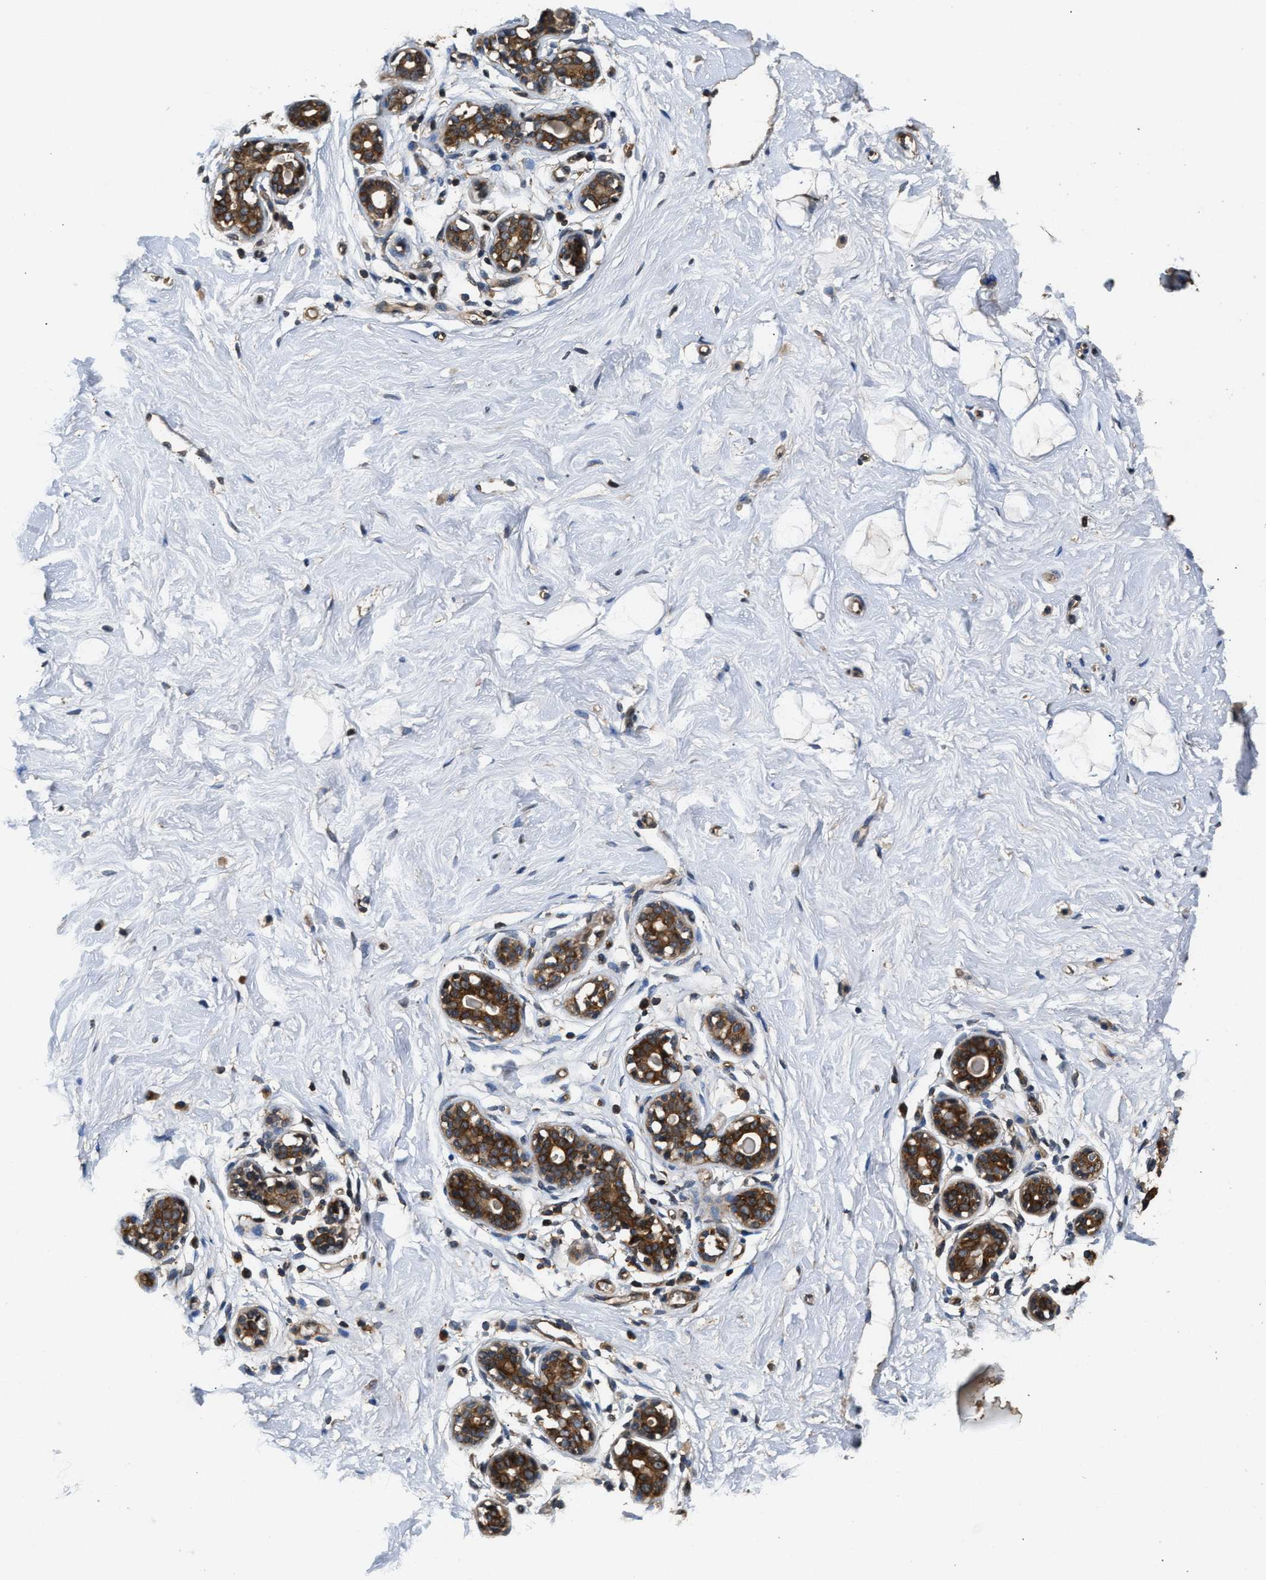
{"staining": {"intensity": "negative", "quantity": "none", "location": "none"}, "tissue": "breast", "cell_type": "Adipocytes", "image_type": "normal", "snomed": [{"axis": "morphology", "description": "Normal tissue, NOS"}, {"axis": "topography", "description": "Breast"}], "caption": "DAB immunohistochemical staining of unremarkable human breast demonstrates no significant staining in adipocytes.", "gene": "DNAJC2", "patient": {"sex": "female", "age": 23}}